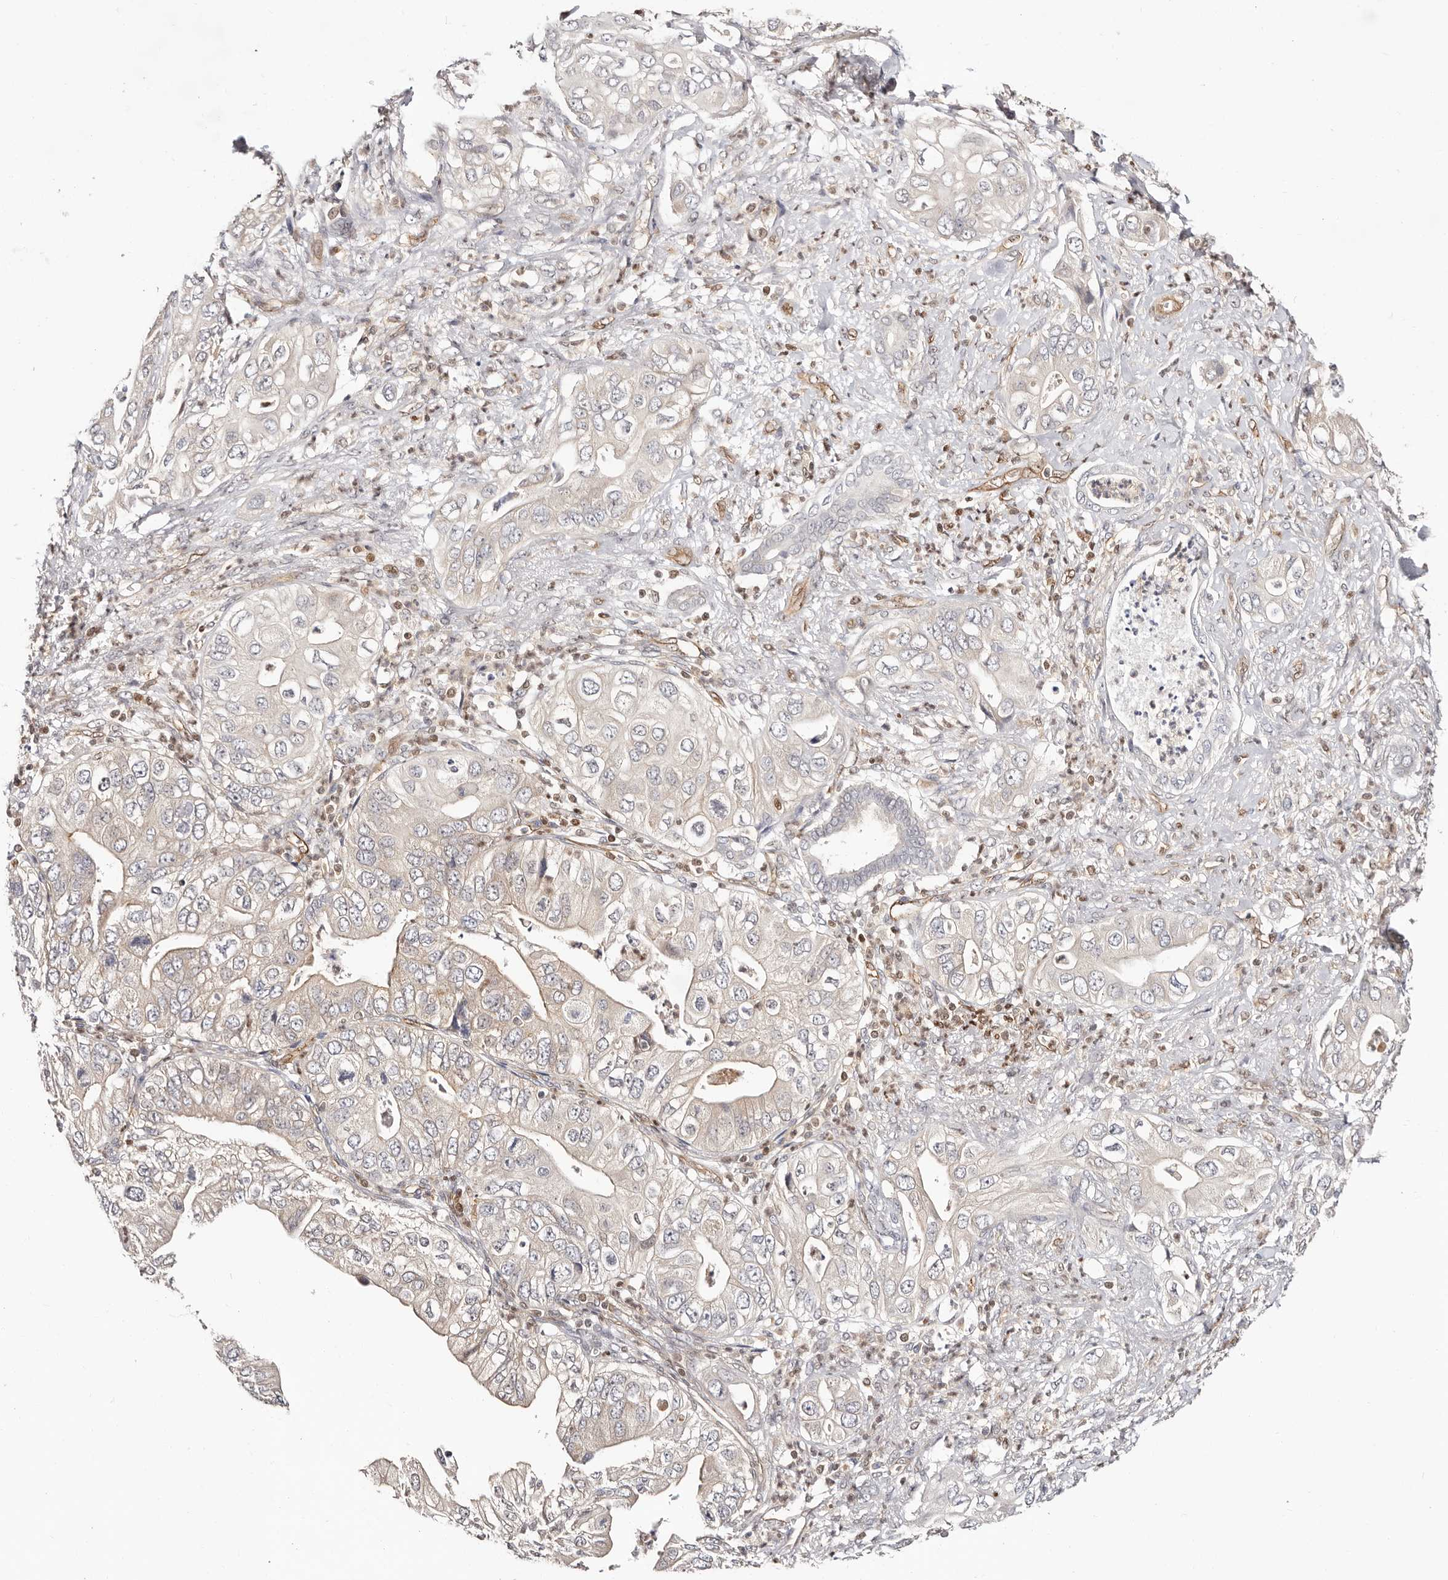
{"staining": {"intensity": "weak", "quantity": "25%-75%", "location": "cytoplasmic/membranous"}, "tissue": "pancreatic cancer", "cell_type": "Tumor cells", "image_type": "cancer", "snomed": [{"axis": "morphology", "description": "Adenocarcinoma, NOS"}, {"axis": "topography", "description": "Pancreas"}], "caption": "Pancreatic adenocarcinoma stained with a brown dye demonstrates weak cytoplasmic/membranous positive staining in about 25%-75% of tumor cells.", "gene": "STAT5A", "patient": {"sex": "female", "age": 78}}